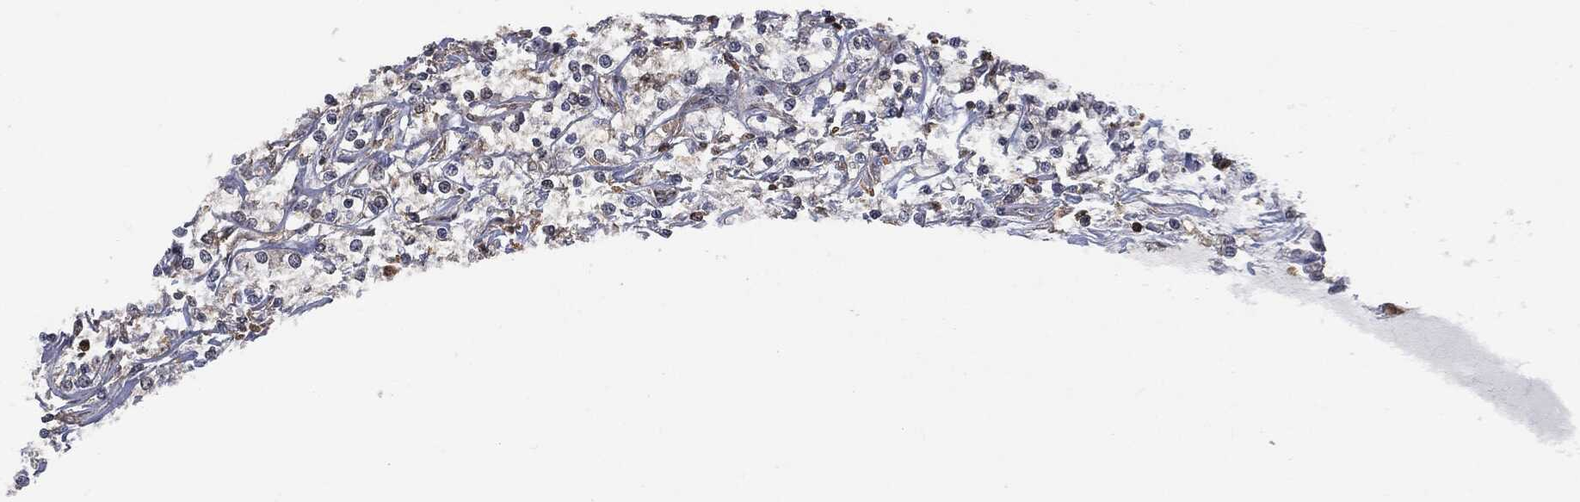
{"staining": {"intensity": "weak", "quantity": "<25%", "location": "cytoplasmic/membranous"}, "tissue": "renal cancer", "cell_type": "Tumor cells", "image_type": "cancer", "snomed": [{"axis": "morphology", "description": "Adenocarcinoma, NOS"}, {"axis": "topography", "description": "Kidney"}], "caption": "An image of human renal adenocarcinoma is negative for staining in tumor cells.", "gene": "PSMB10", "patient": {"sex": "female", "age": 59}}